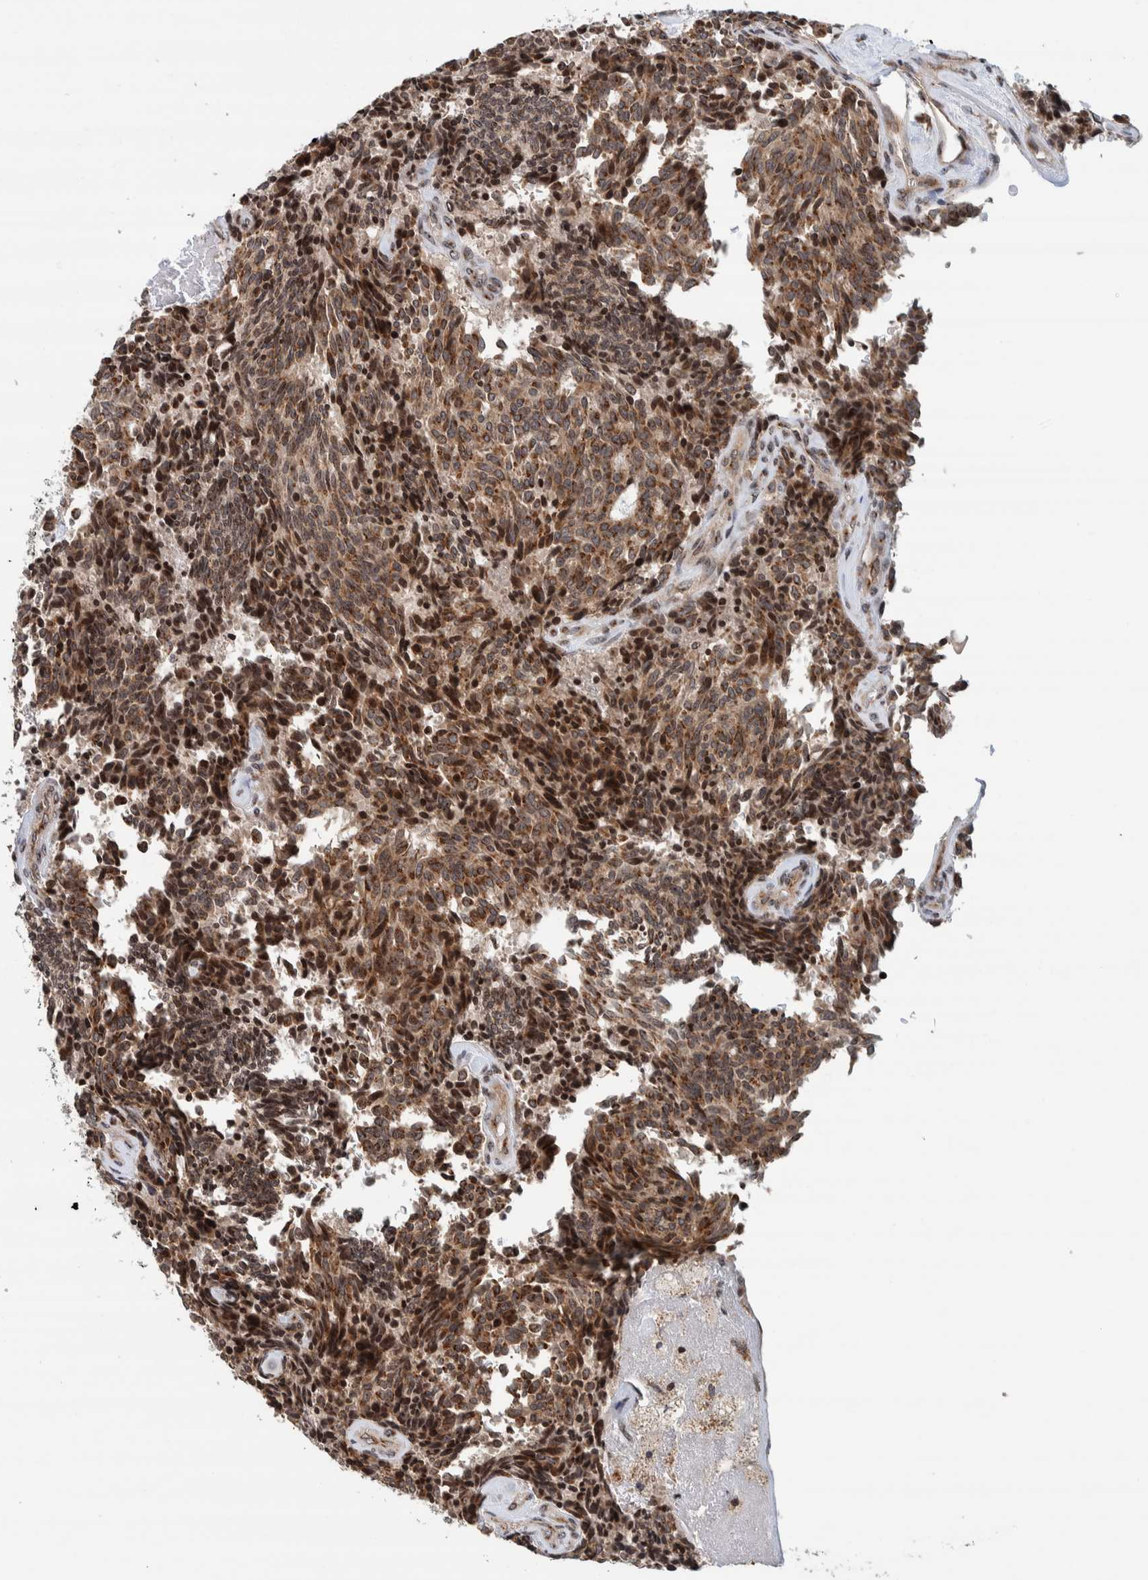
{"staining": {"intensity": "moderate", "quantity": ">75%", "location": "cytoplasmic/membranous"}, "tissue": "carcinoid", "cell_type": "Tumor cells", "image_type": "cancer", "snomed": [{"axis": "morphology", "description": "Carcinoid, malignant, NOS"}, {"axis": "topography", "description": "Pancreas"}], "caption": "Immunohistochemical staining of malignant carcinoid shows medium levels of moderate cytoplasmic/membranous expression in approximately >75% of tumor cells.", "gene": "CCDC182", "patient": {"sex": "female", "age": 54}}